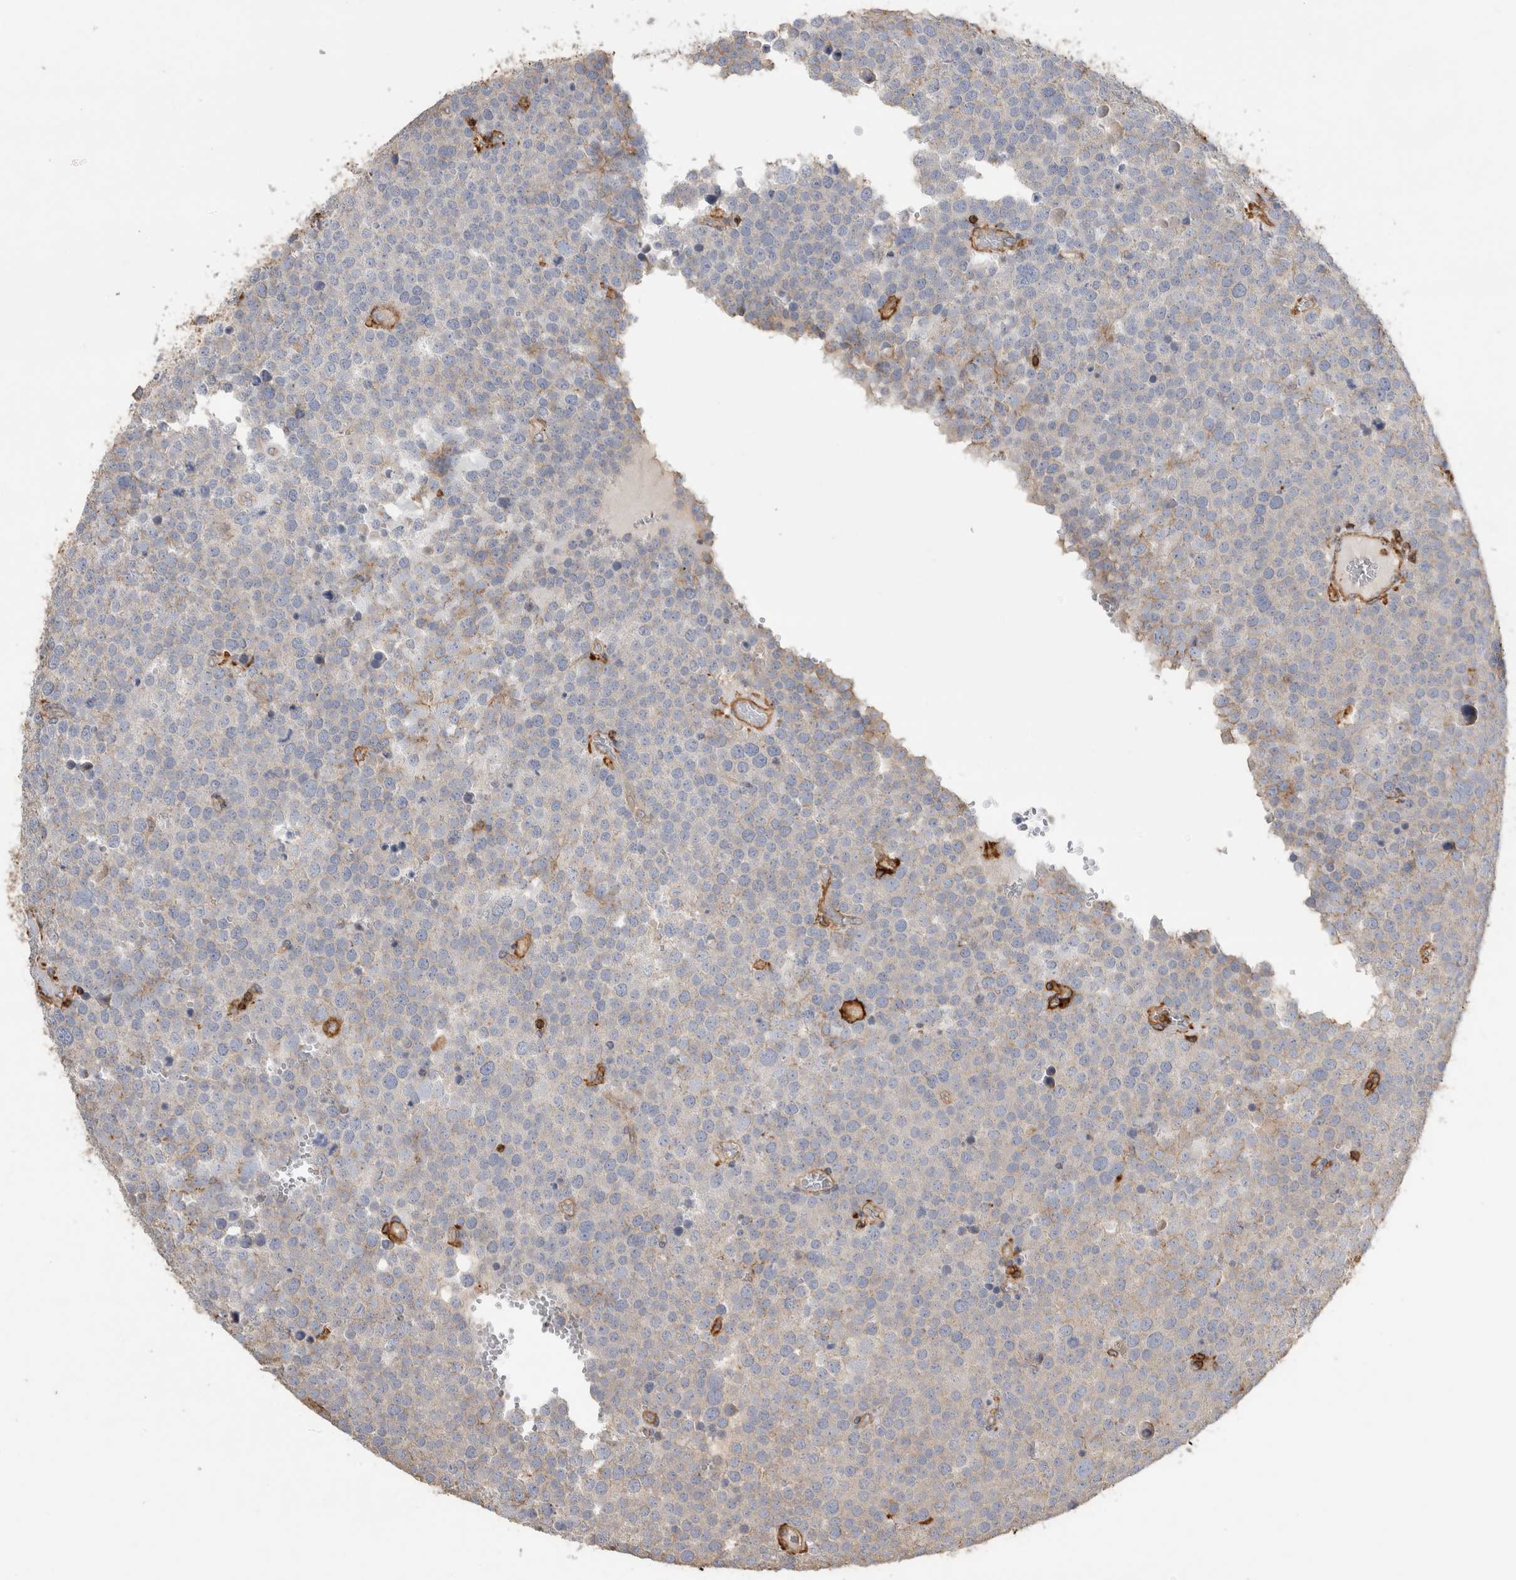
{"staining": {"intensity": "negative", "quantity": "none", "location": "none"}, "tissue": "testis cancer", "cell_type": "Tumor cells", "image_type": "cancer", "snomed": [{"axis": "morphology", "description": "Seminoma, NOS"}, {"axis": "topography", "description": "Testis"}], "caption": "Immunohistochemistry (IHC) of testis cancer demonstrates no positivity in tumor cells. The staining is performed using DAB brown chromogen with nuclei counter-stained in using hematoxylin.", "gene": "GPER1", "patient": {"sex": "male", "age": 71}}